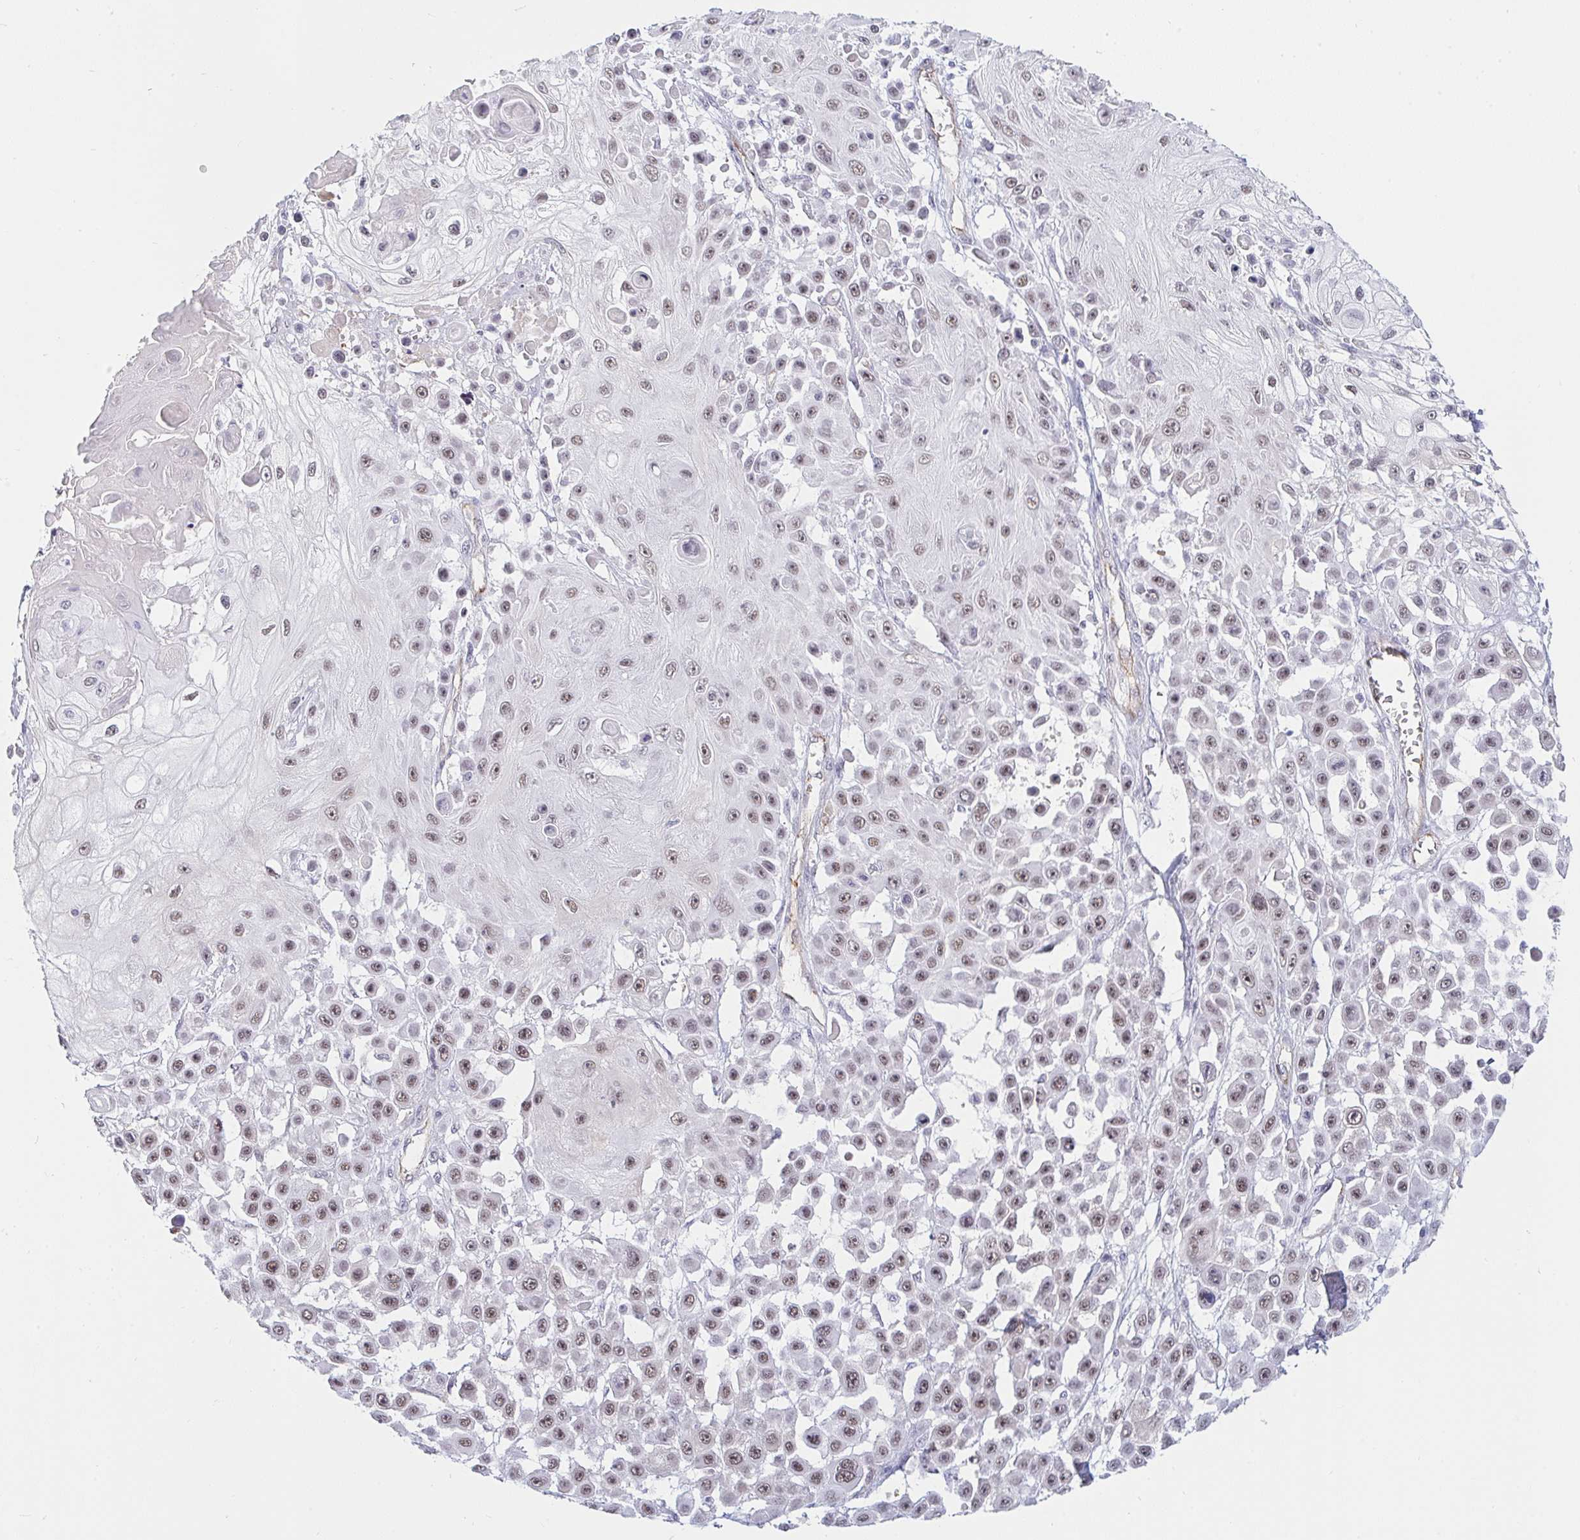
{"staining": {"intensity": "moderate", "quantity": ">75%", "location": "nuclear"}, "tissue": "skin cancer", "cell_type": "Tumor cells", "image_type": "cancer", "snomed": [{"axis": "morphology", "description": "Squamous cell carcinoma, NOS"}, {"axis": "topography", "description": "Skin"}], "caption": "About >75% of tumor cells in human skin squamous cell carcinoma exhibit moderate nuclear protein expression as visualized by brown immunohistochemical staining.", "gene": "DSCAML1", "patient": {"sex": "male", "age": 67}}